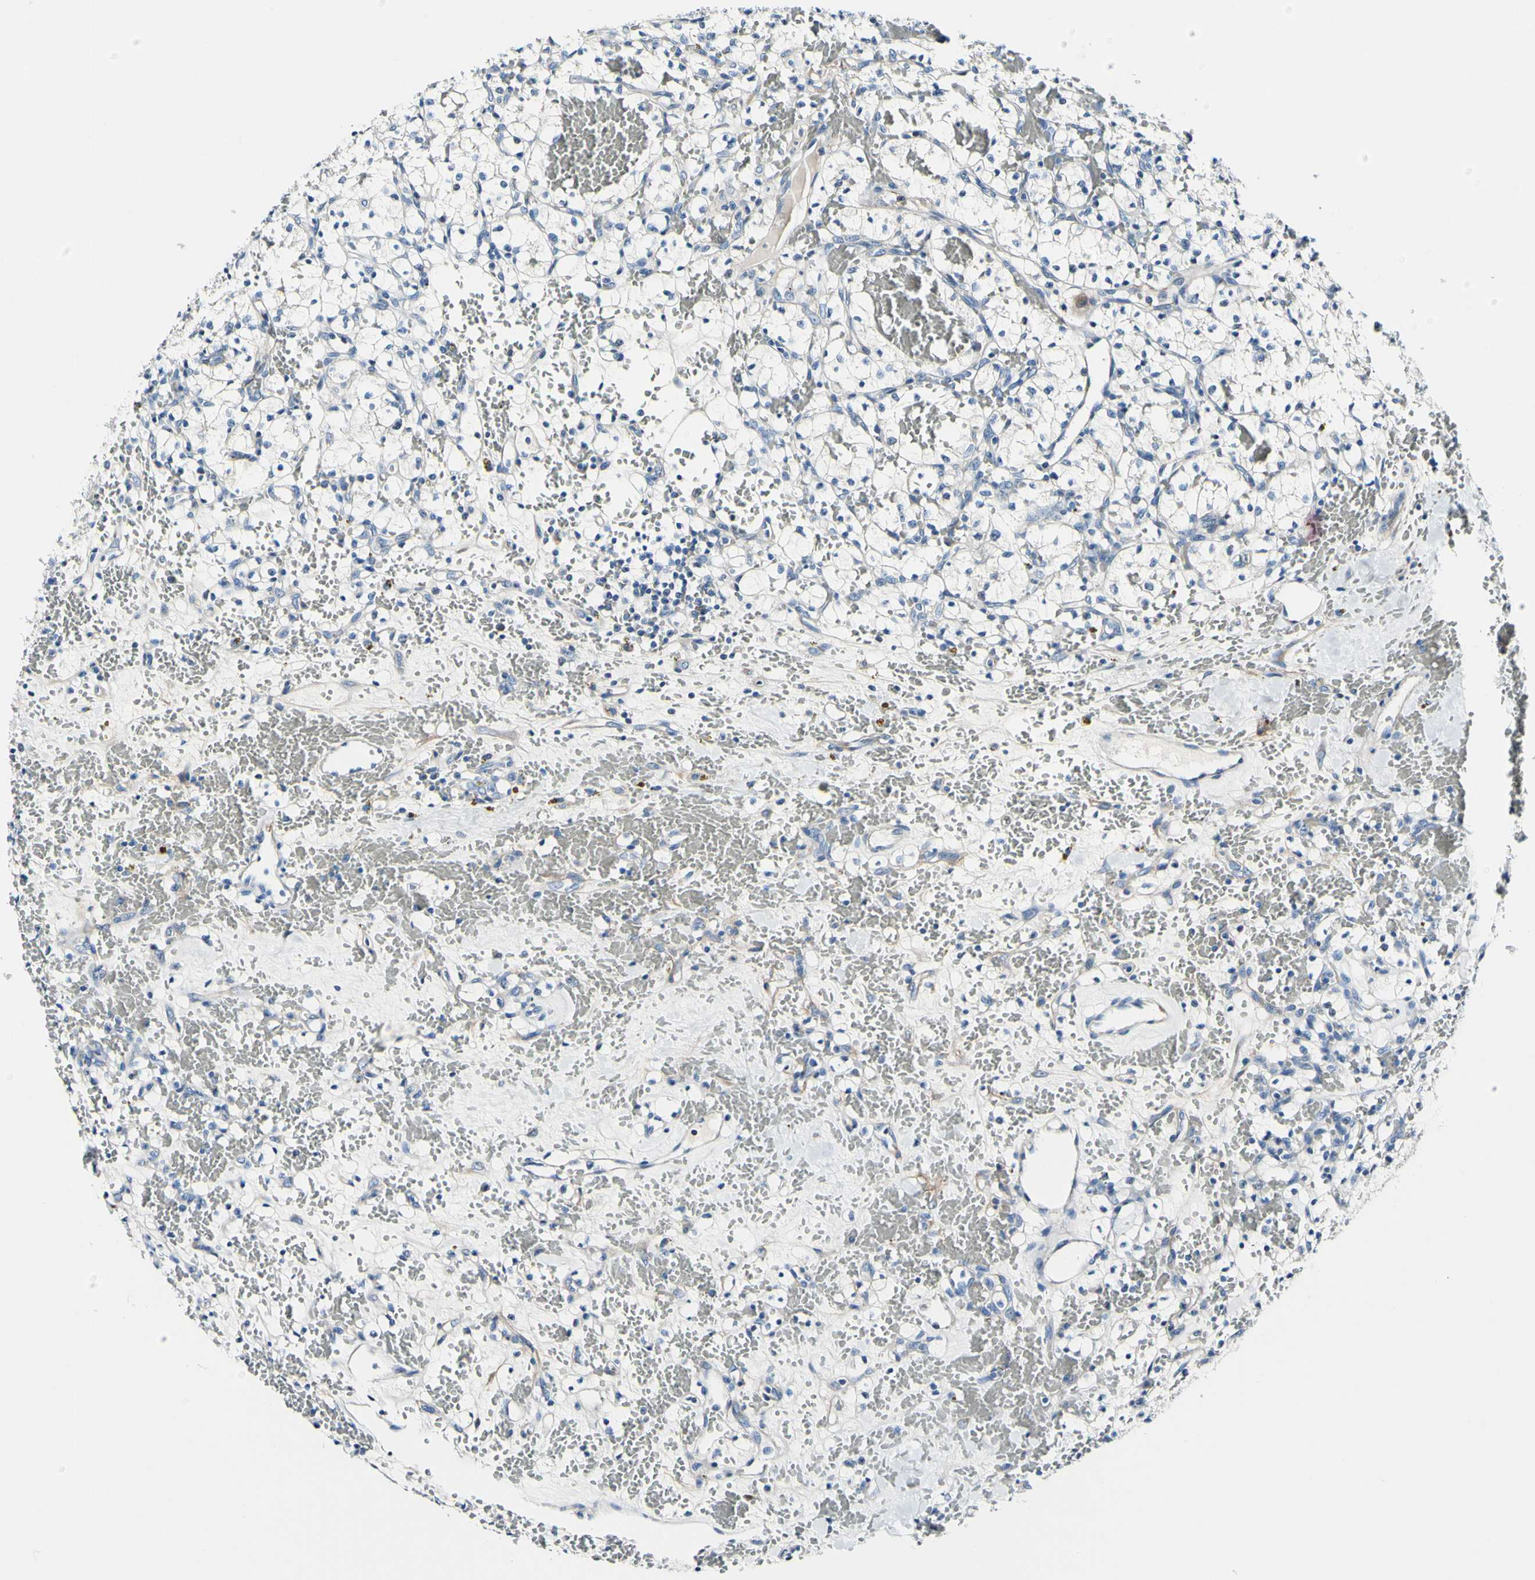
{"staining": {"intensity": "negative", "quantity": "none", "location": "none"}, "tissue": "renal cancer", "cell_type": "Tumor cells", "image_type": "cancer", "snomed": [{"axis": "morphology", "description": "Adenocarcinoma, NOS"}, {"axis": "topography", "description": "Kidney"}], "caption": "Immunohistochemical staining of human renal cancer (adenocarcinoma) displays no significant positivity in tumor cells.", "gene": "COL6A3", "patient": {"sex": "female", "age": 60}}